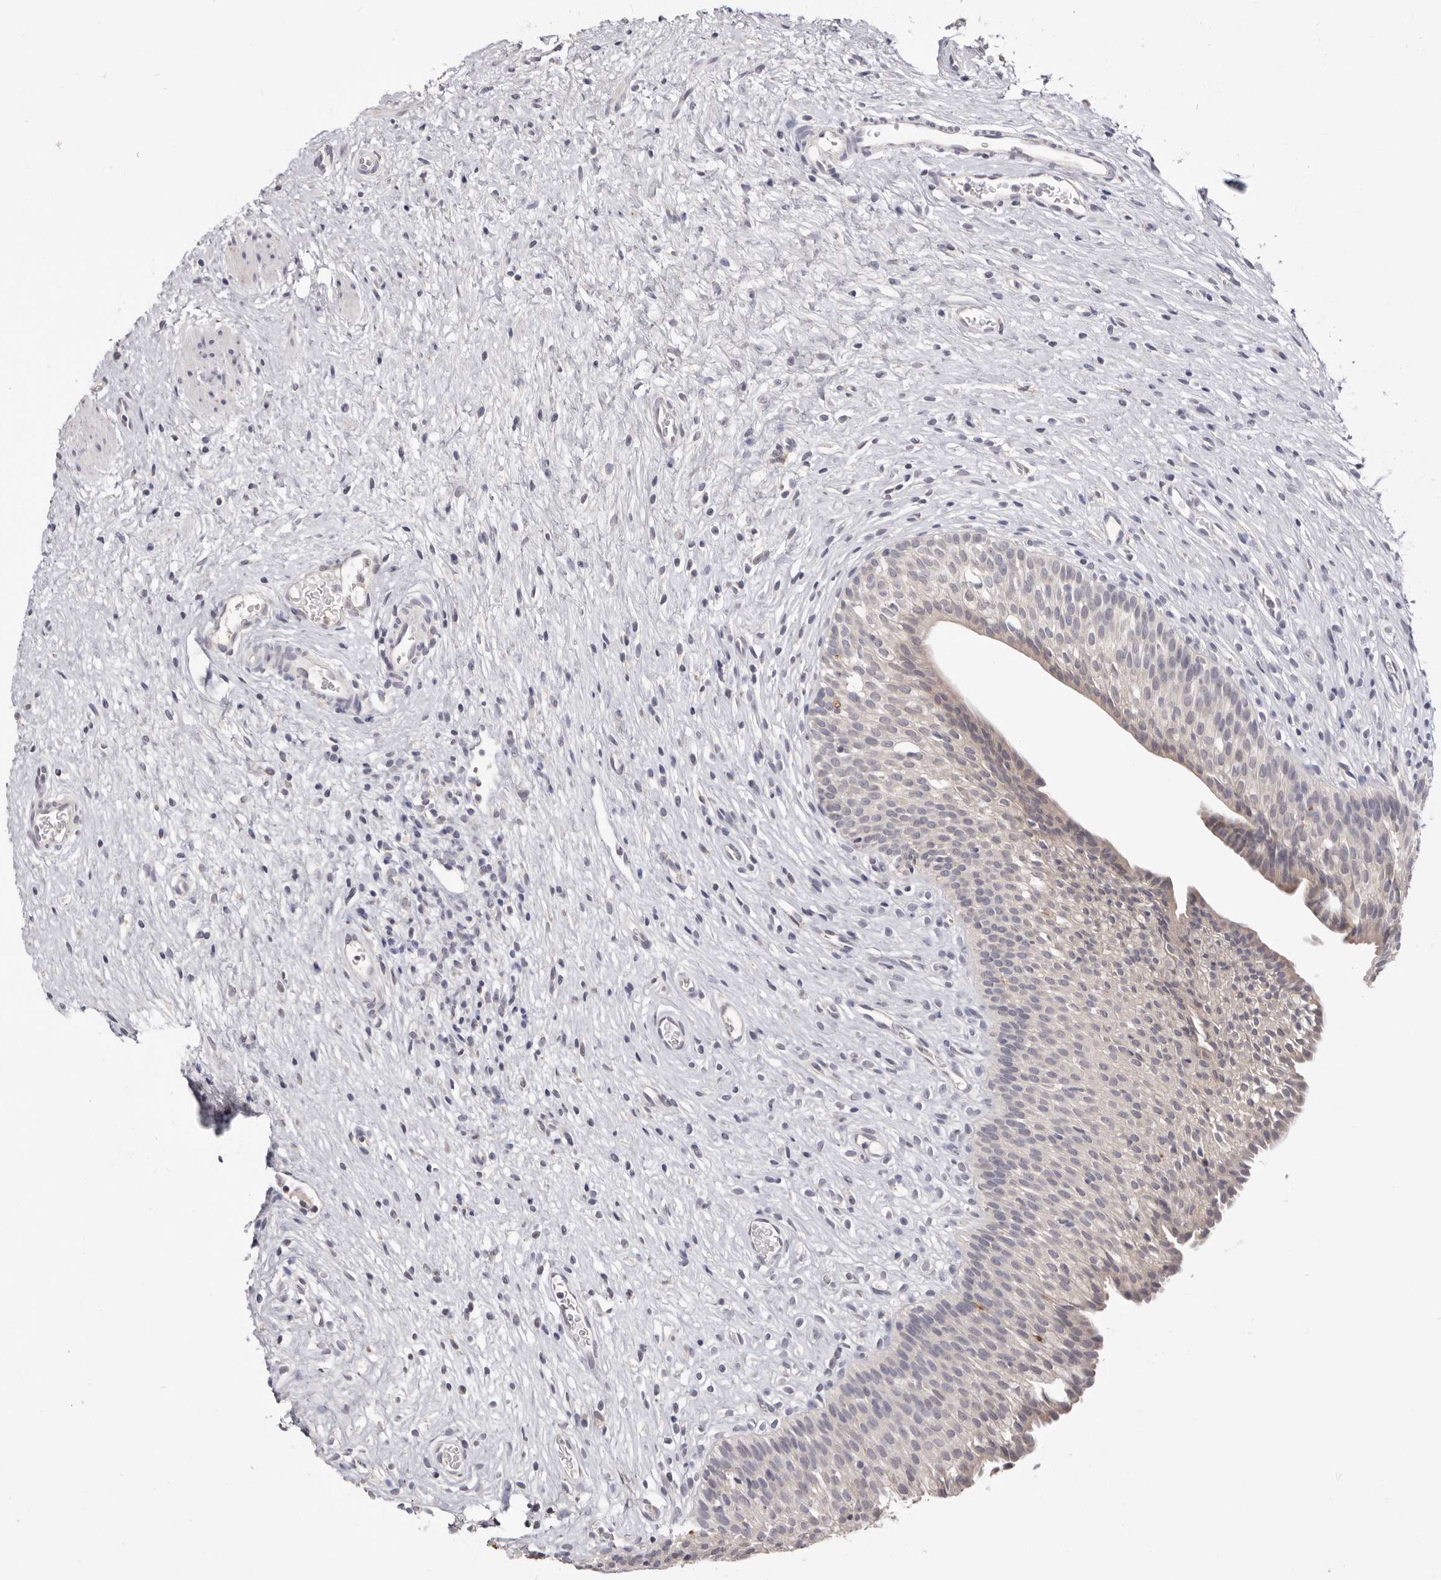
{"staining": {"intensity": "weak", "quantity": "<25%", "location": "cytoplasmic/membranous"}, "tissue": "urinary bladder", "cell_type": "Urothelial cells", "image_type": "normal", "snomed": [{"axis": "morphology", "description": "Normal tissue, NOS"}, {"axis": "topography", "description": "Urinary bladder"}], "caption": "The histopathology image shows no significant staining in urothelial cells of urinary bladder.", "gene": "DOP1A", "patient": {"sex": "male", "age": 1}}